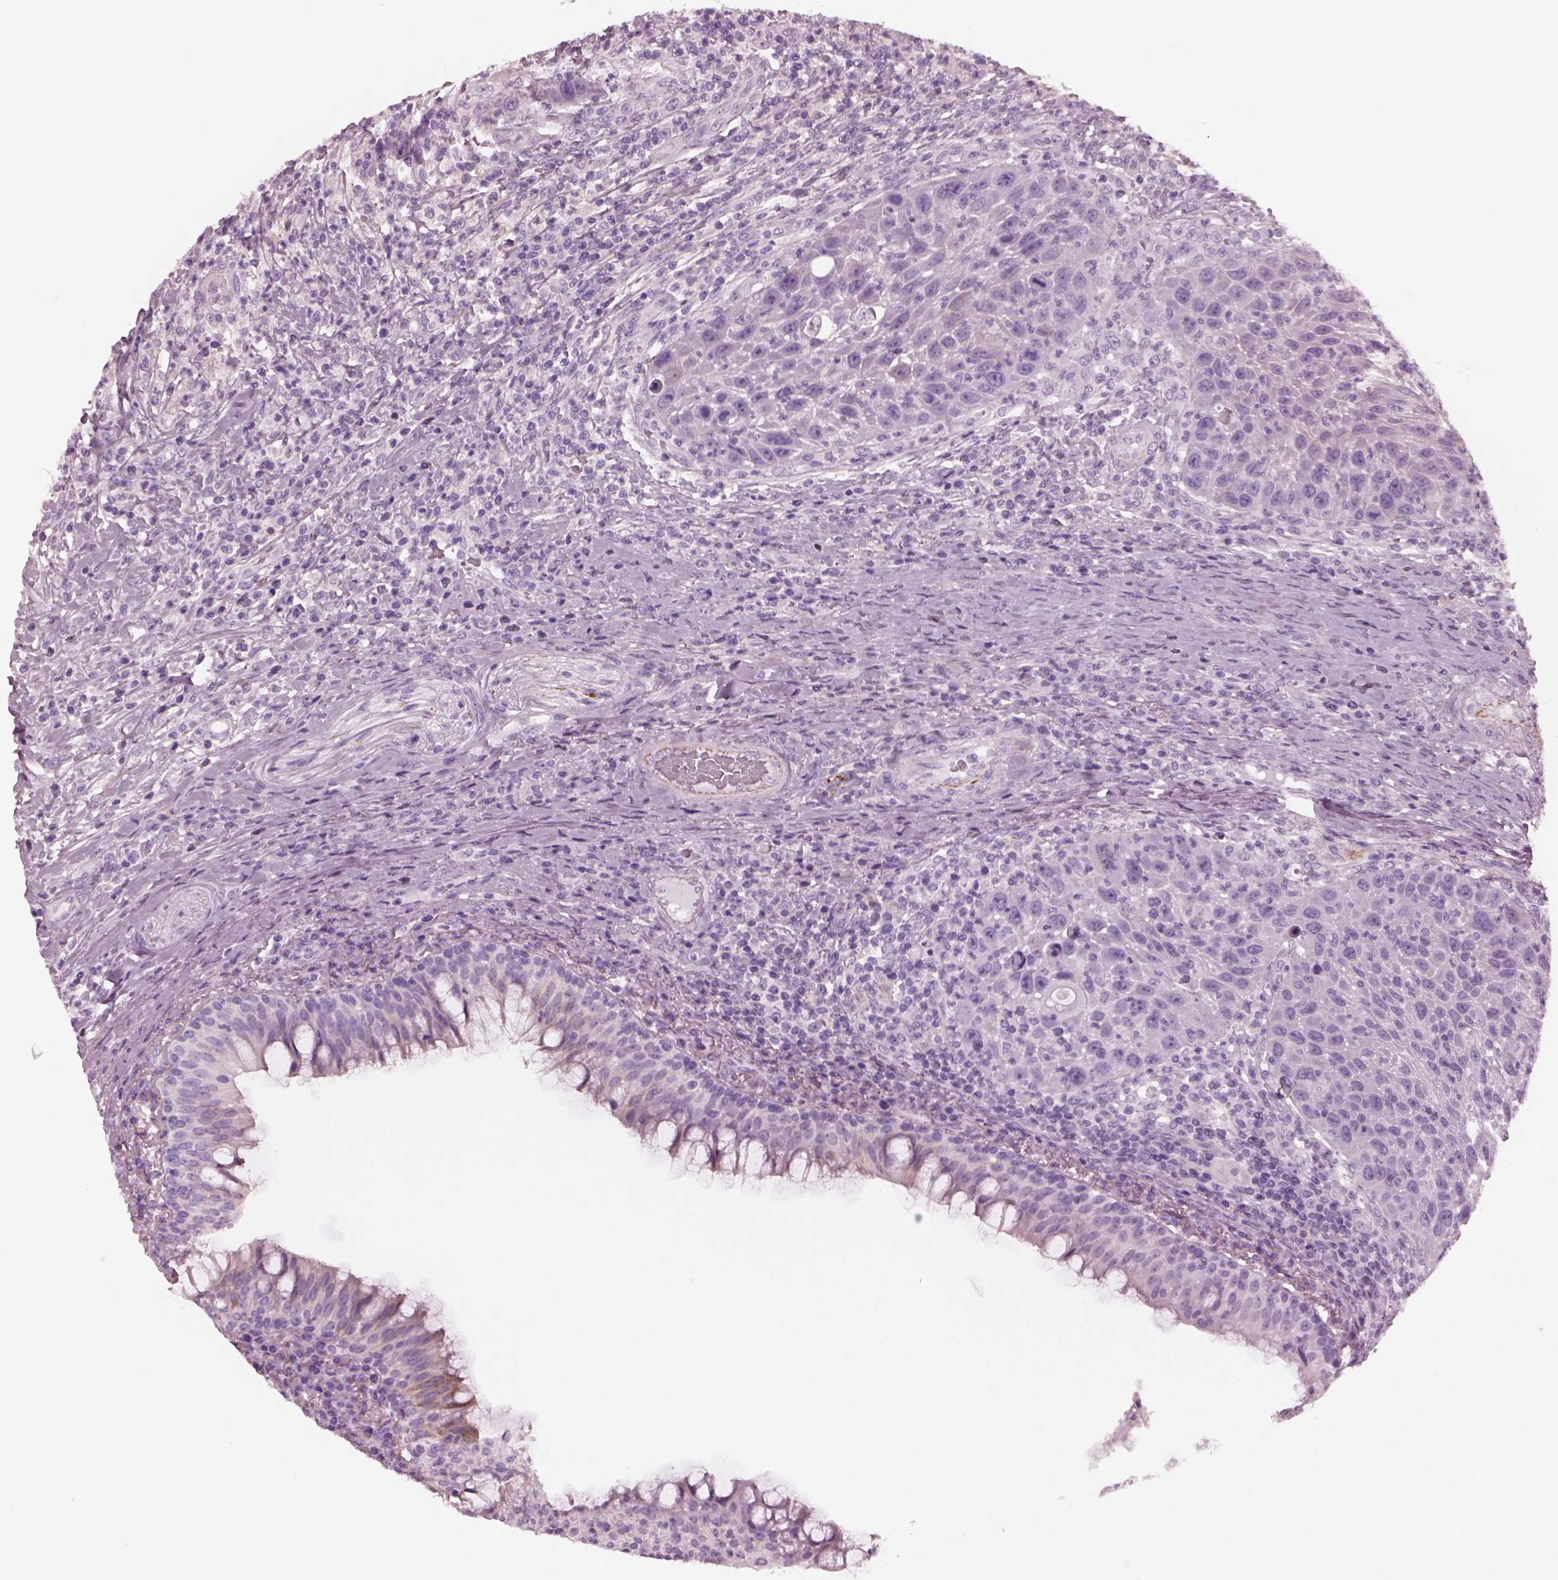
{"staining": {"intensity": "negative", "quantity": "none", "location": "none"}, "tissue": "head and neck cancer", "cell_type": "Tumor cells", "image_type": "cancer", "snomed": [{"axis": "morphology", "description": "Squamous cell carcinoma, NOS"}, {"axis": "topography", "description": "Head-Neck"}], "caption": "This is an immunohistochemistry (IHC) histopathology image of human head and neck cancer (squamous cell carcinoma). There is no expression in tumor cells.", "gene": "GDF11", "patient": {"sex": "male", "age": 69}}